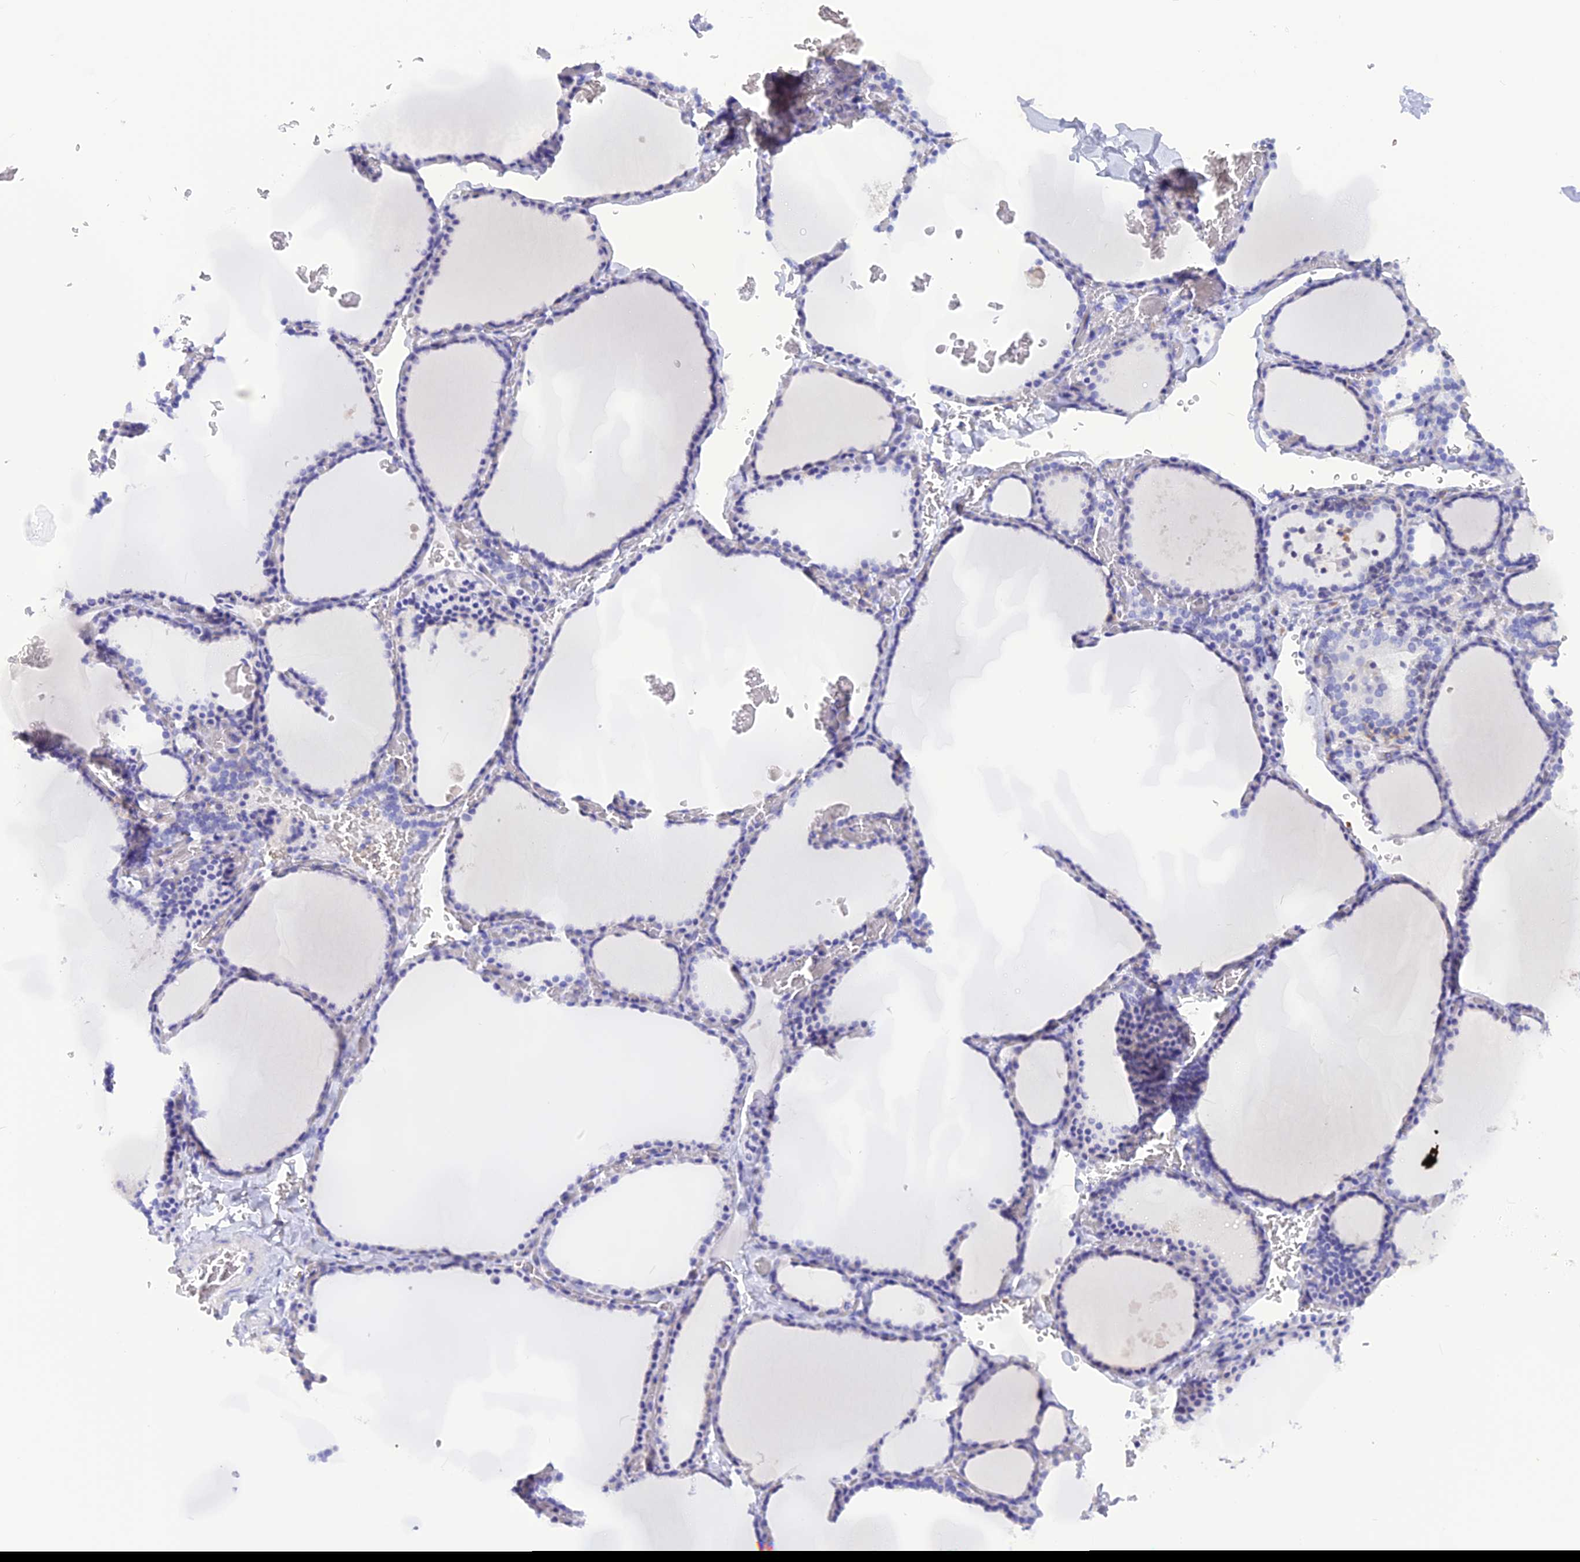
{"staining": {"intensity": "moderate", "quantity": "<25%", "location": "cytoplasmic/membranous"}, "tissue": "thyroid gland", "cell_type": "Glandular cells", "image_type": "normal", "snomed": [{"axis": "morphology", "description": "Normal tissue, NOS"}, {"axis": "topography", "description": "Thyroid gland"}], "caption": "Protein expression analysis of normal human thyroid gland reveals moderate cytoplasmic/membranous expression in approximately <25% of glandular cells.", "gene": "GLYATL1B", "patient": {"sex": "female", "age": 39}}